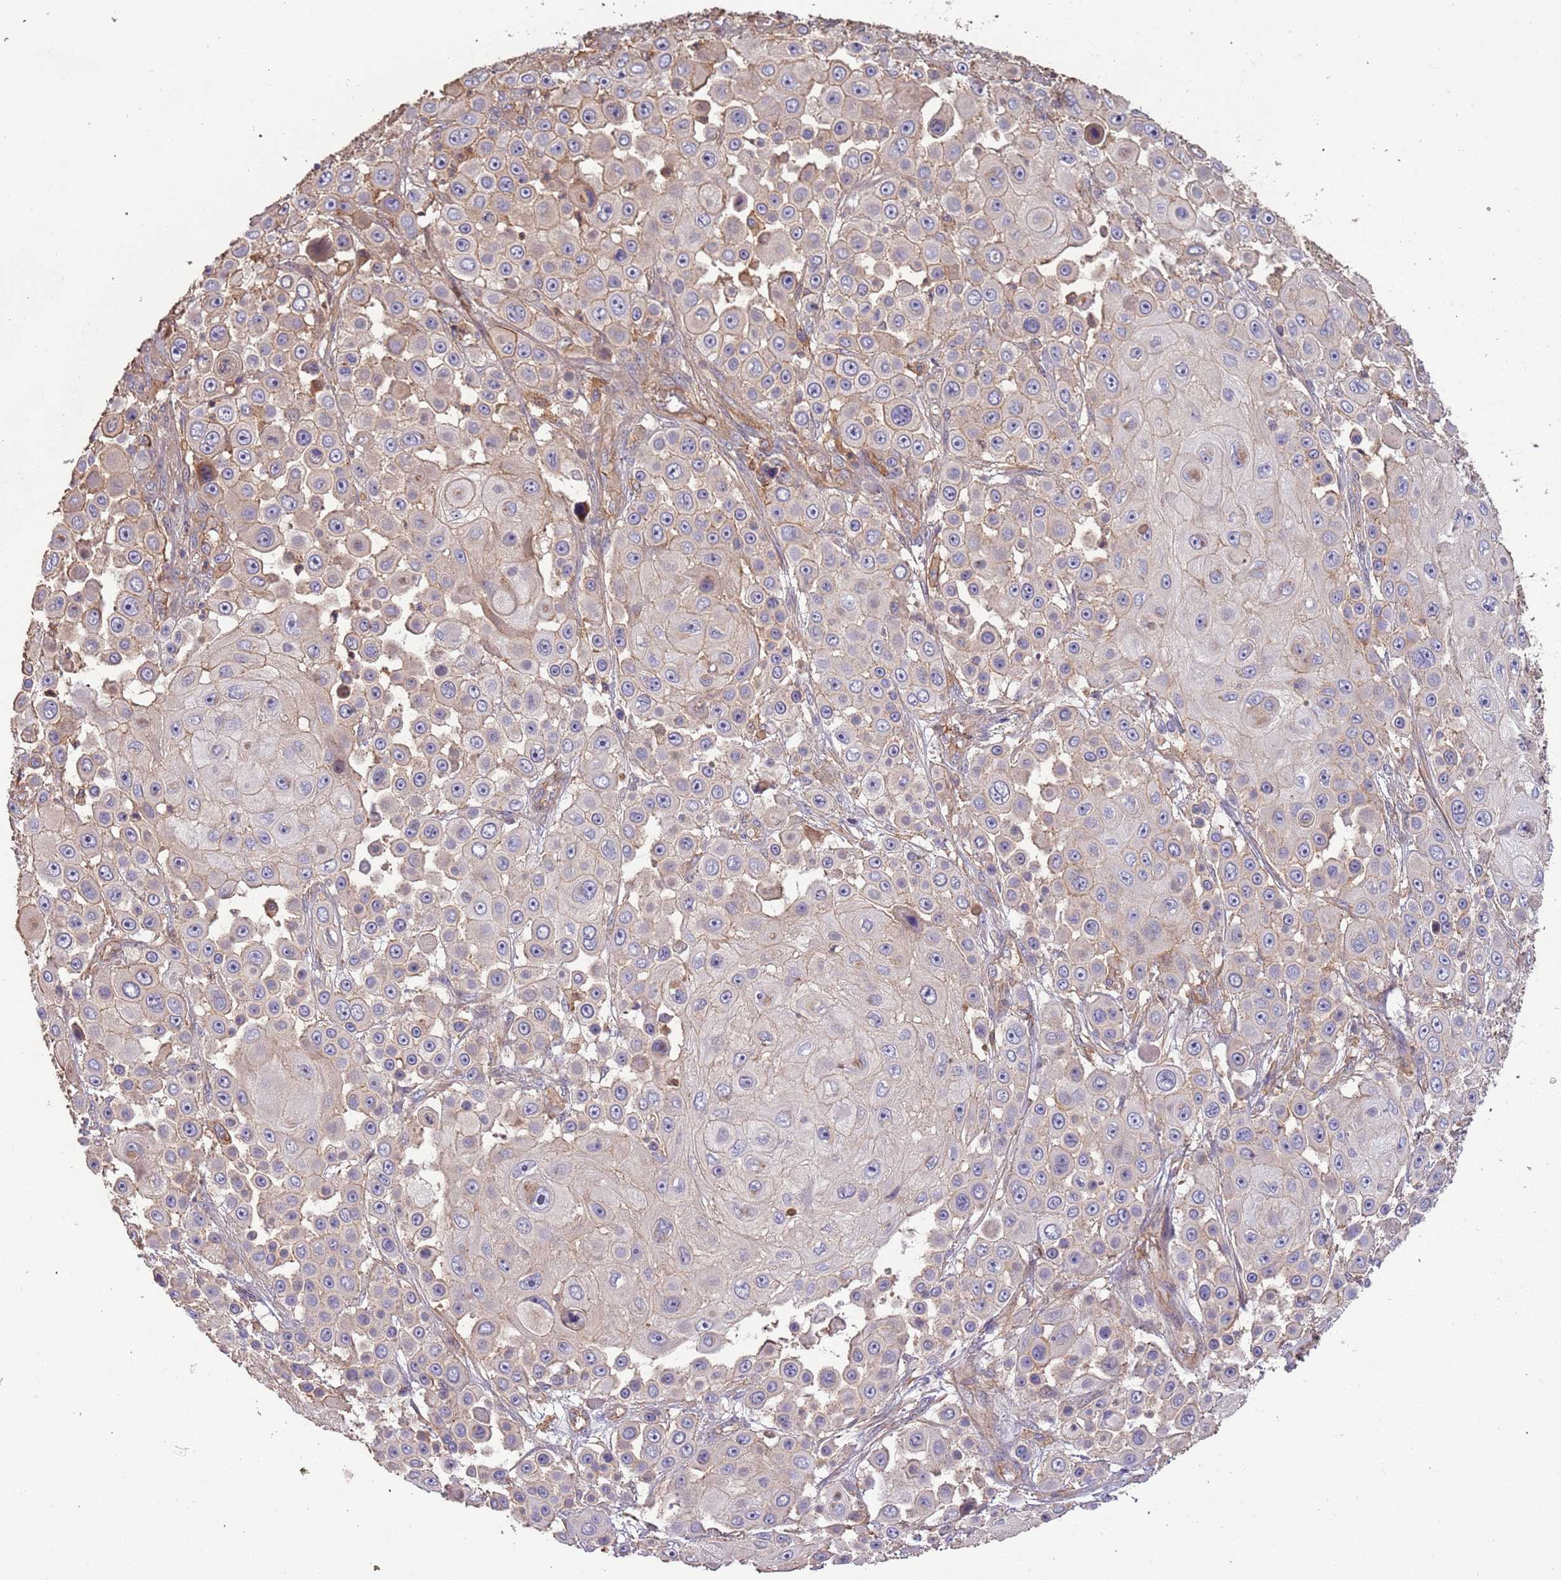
{"staining": {"intensity": "weak", "quantity": "<25%", "location": "cytoplasmic/membranous"}, "tissue": "skin cancer", "cell_type": "Tumor cells", "image_type": "cancer", "snomed": [{"axis": "morphology", "description": "Squamous cell carcinoma, NOS"}, {"axis": "topography", "description": "Skin"}], "caption": "This is an immunohistochemistry (IHC) micrograph of skin cancer (squamous cell carcinoma). There is no expression in tumor cells.", "gene": "FECH", "patient": {"sex": "male", "age": 67}}